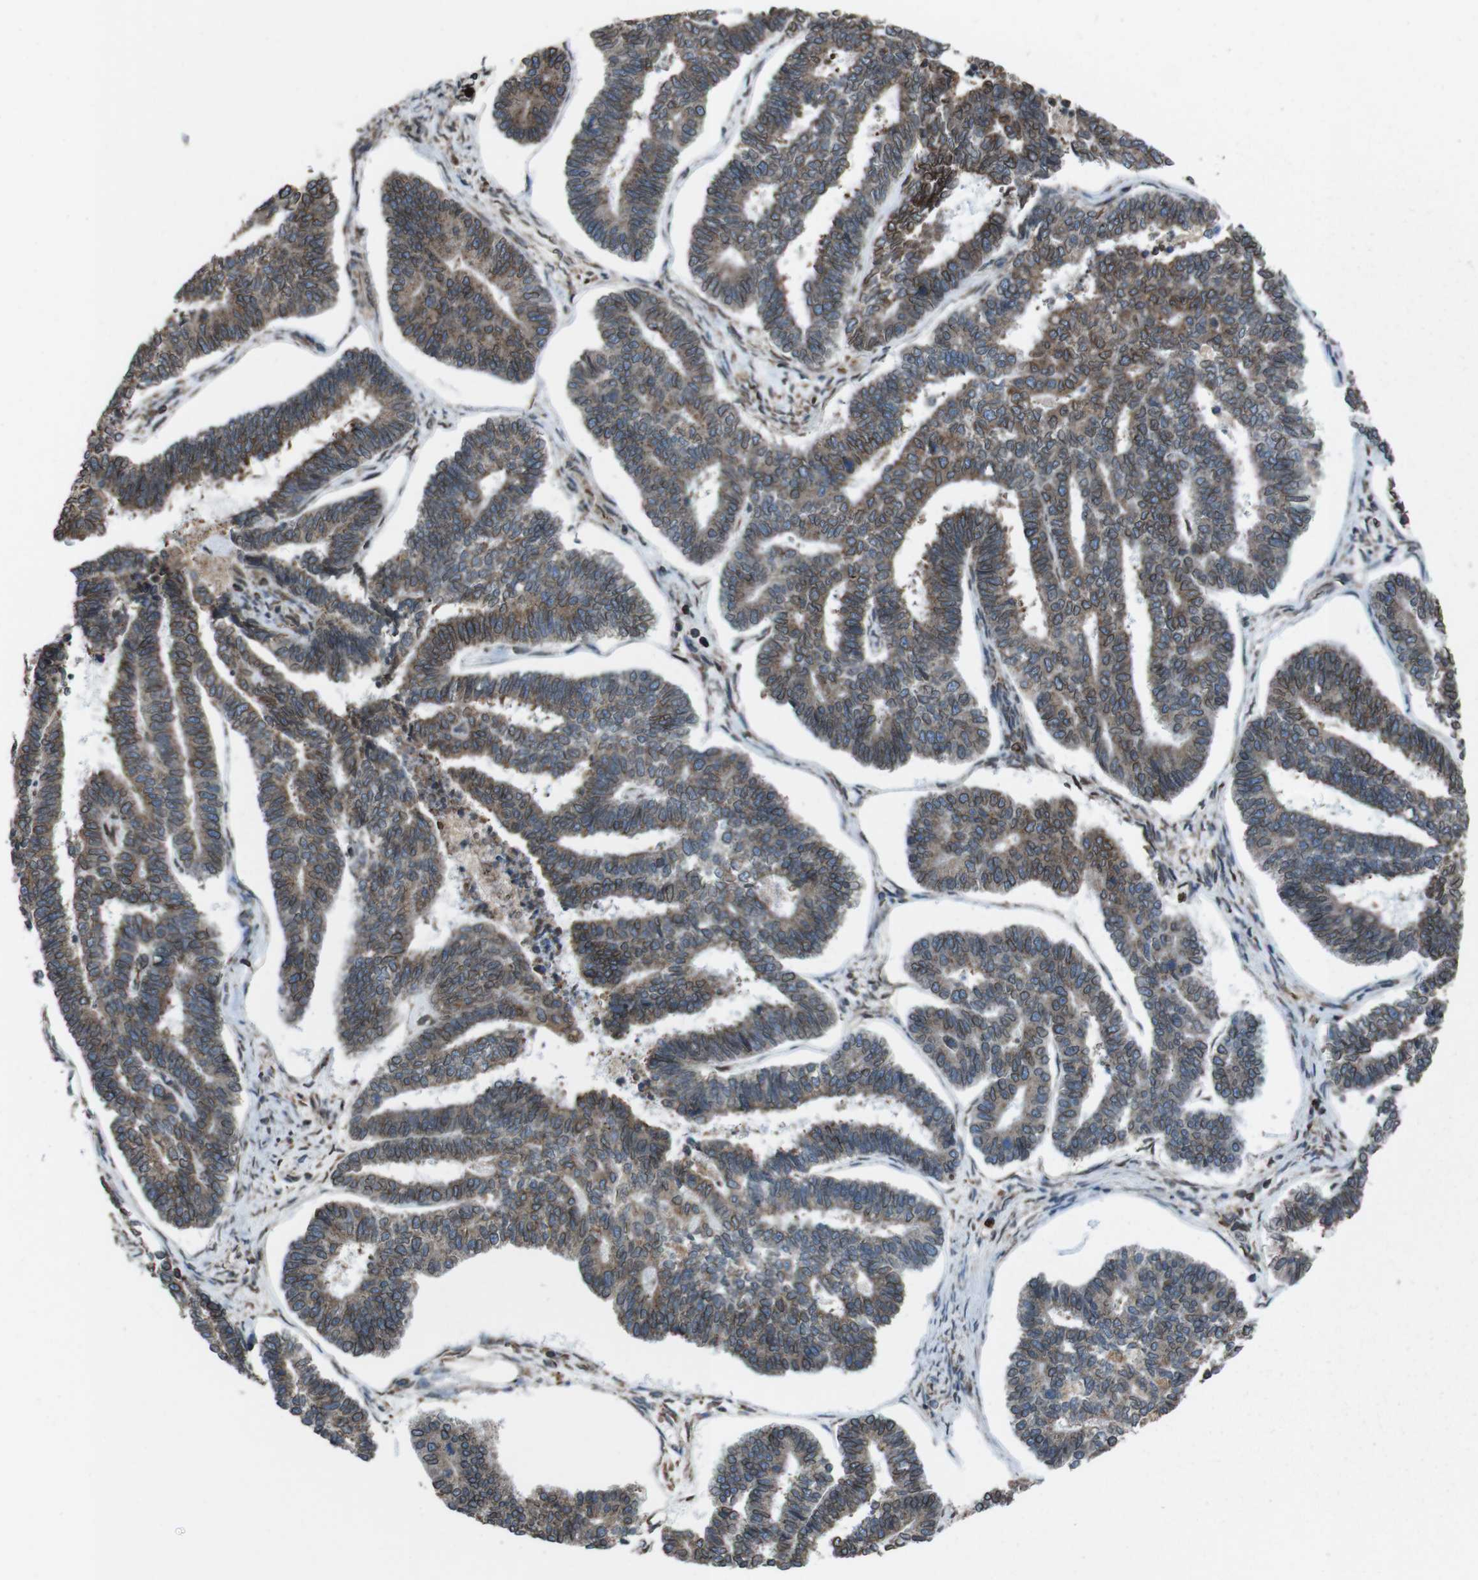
{"staining": {"intensity": "moderate", "quantity": ">75%", "location": "cytoplasmic/membranous,nuclear"}, "tissue": "endometrial cancer", "cell_type": "Tumor cells", "image_type": "cancer", "snomed": [{"axis": "morphology", "description": "Adenocarcinoma, NOS"}, {"axis": "topography", "description": "Endometrium"}], "caption": "This is an image of immunohistochemistry (IHC) staining of adenocarcinoma (endometrial), which shows moderate positivity in the cytoplasmic/membranous and nuclear of tumor cells.", "gene": "APMAP", "patient": {"sex": "female", "age": 70}}